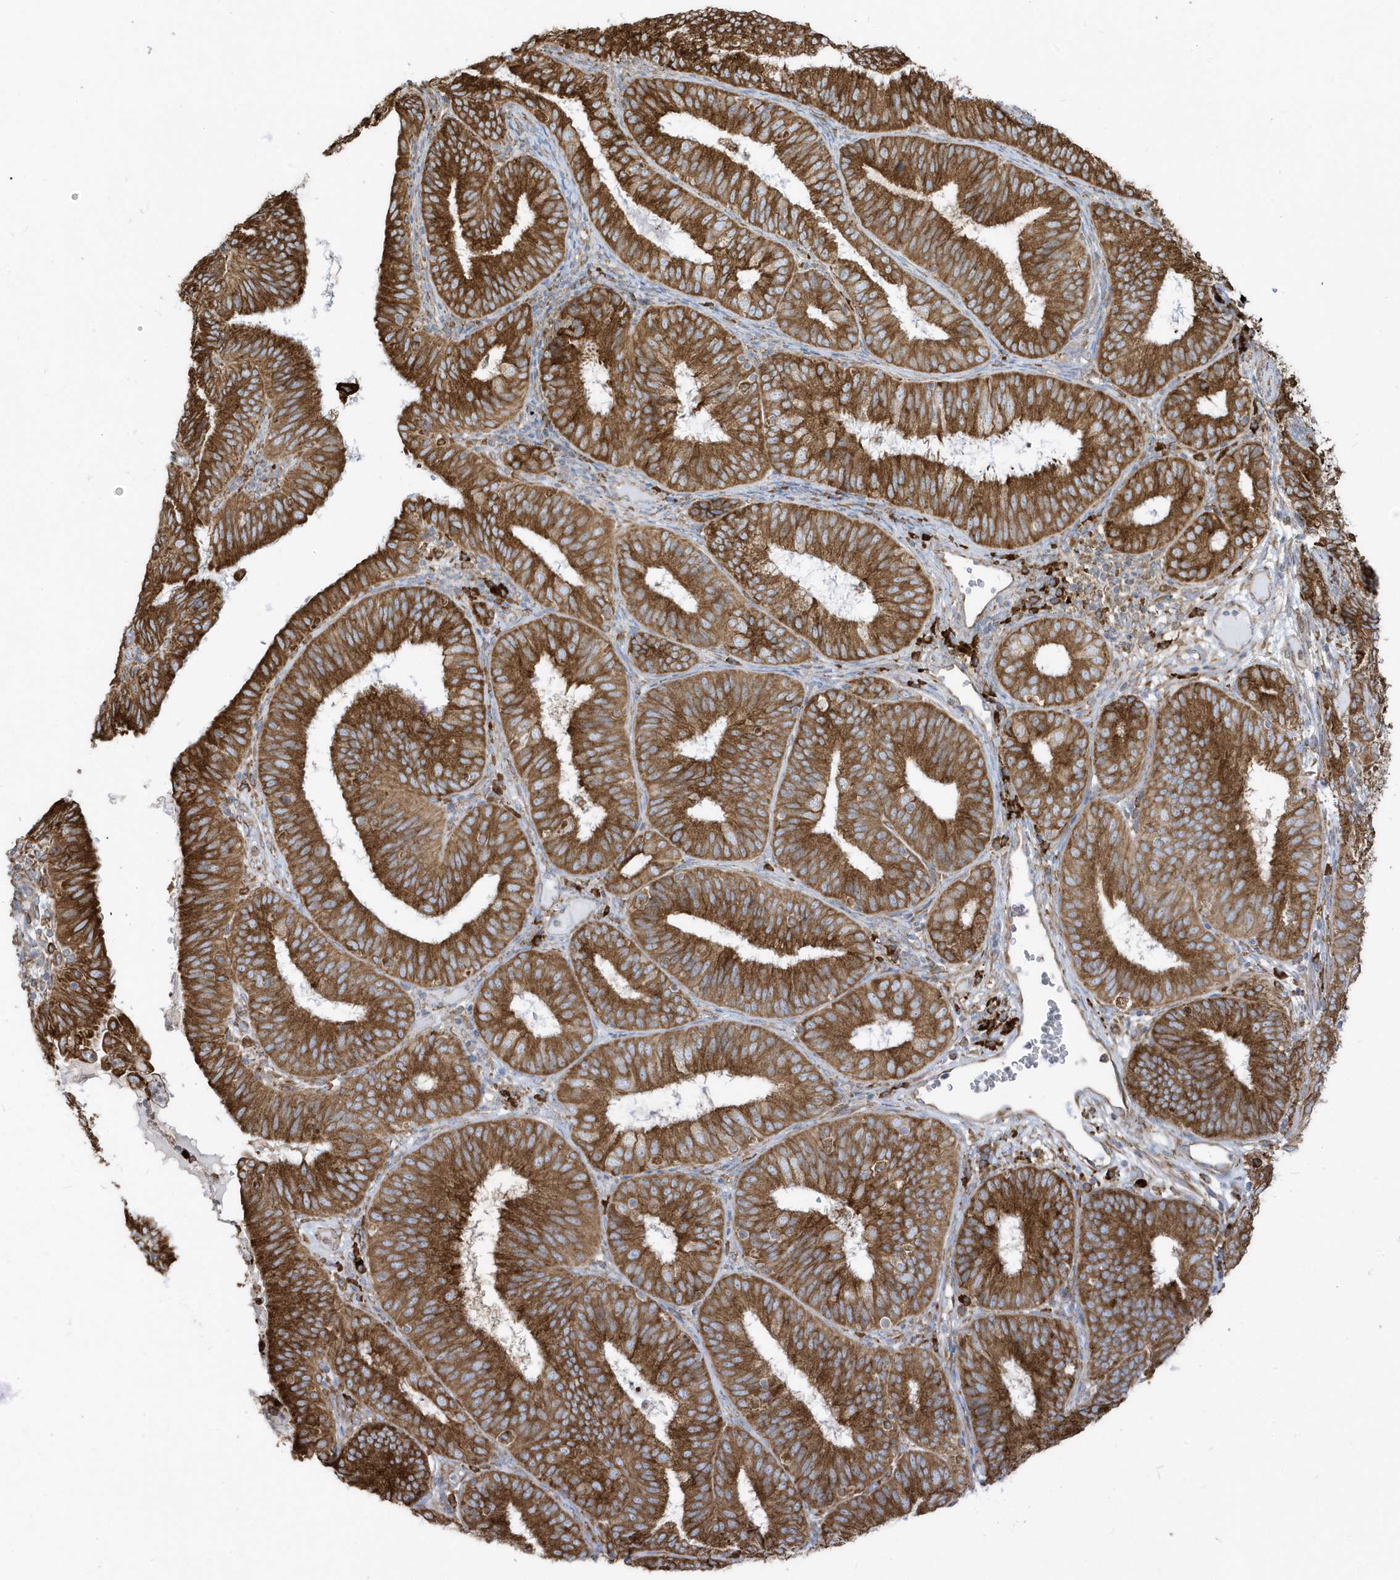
{"staining": {"intensity": "strong", "quantity": ">75%", "location": "cytoplasmic/membranous"}, "tissue": "endometrial cancer", "cell_type": "Tumor cells", "image_type": "cancer", "snomed": [{"axis": "morphology", "description": "Adenocarcinoma, NOS"}, {"axis": "topography", "description": "Endometrium"}], "caption": "Endometrial cancer stained for a protein reveals strong cytoplasmic/membranous positivity in tumor cells.", "gene": "PDIA6", "patient": {"sex": "female", "age": 51}}